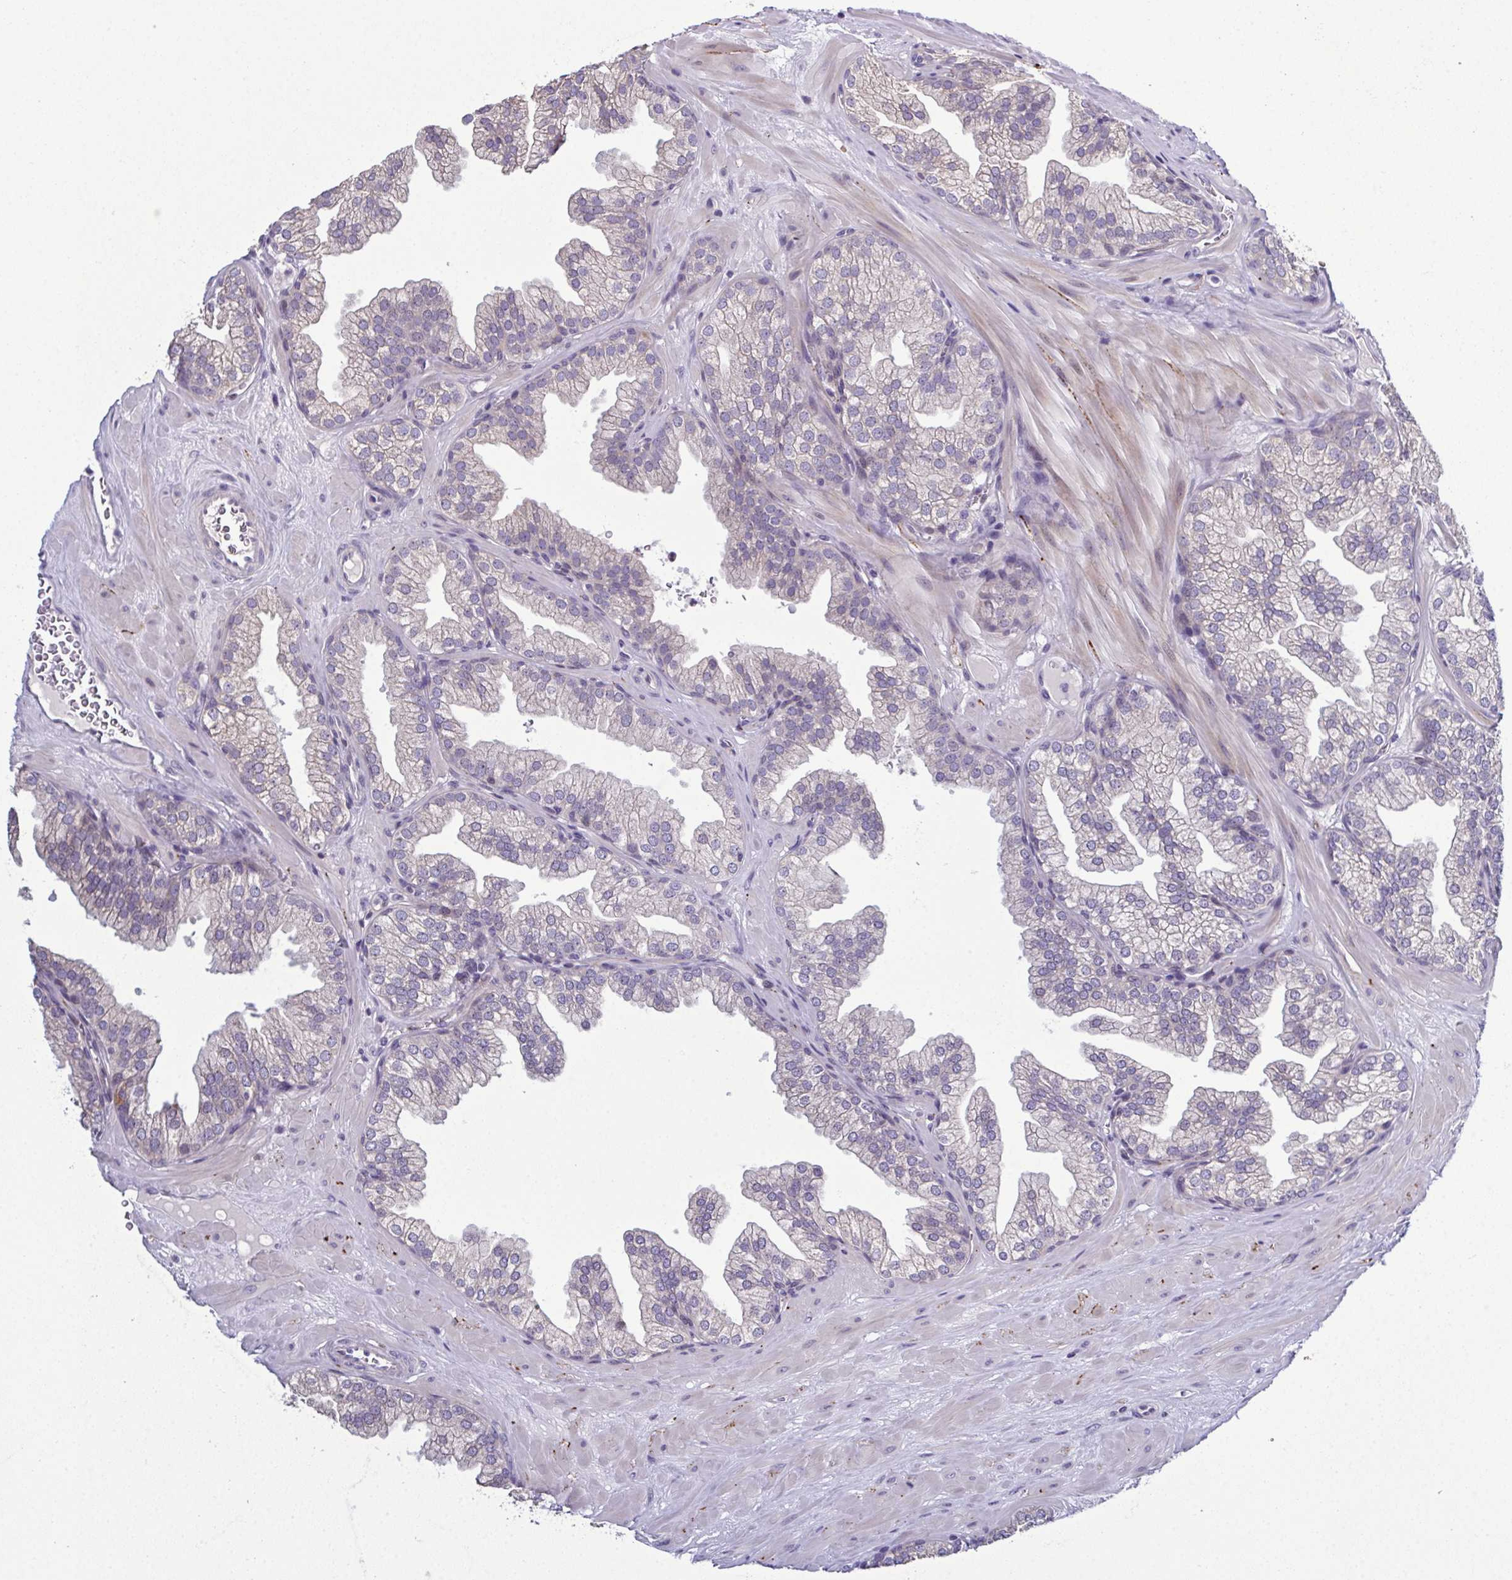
{"staining": {"intensity": "negative", "quantity": "none", "location": "none"}, "tissue": "prostate", "cell_type": "Glandular cells", "image_type": "normal", "snomed": [{"axis": "morphology", "description": "Normal tissue, NOS"}, {"axis": "topography", "description": "Prostate"}], "caption": "This image is of benign prostate stained with immunohistochemistry to label a protein in brown with the nuclei are counter-stained blue. There is no expression in glandular cells. (Stains: DAB (3,3'-diaminobenzidine) immunohistochemistry with hematoxylin counter stain, Microscopy: brightfield microscopy at high magnification).", "gene": "ODF1", "patient": {"sex": "male", "age": 37}}